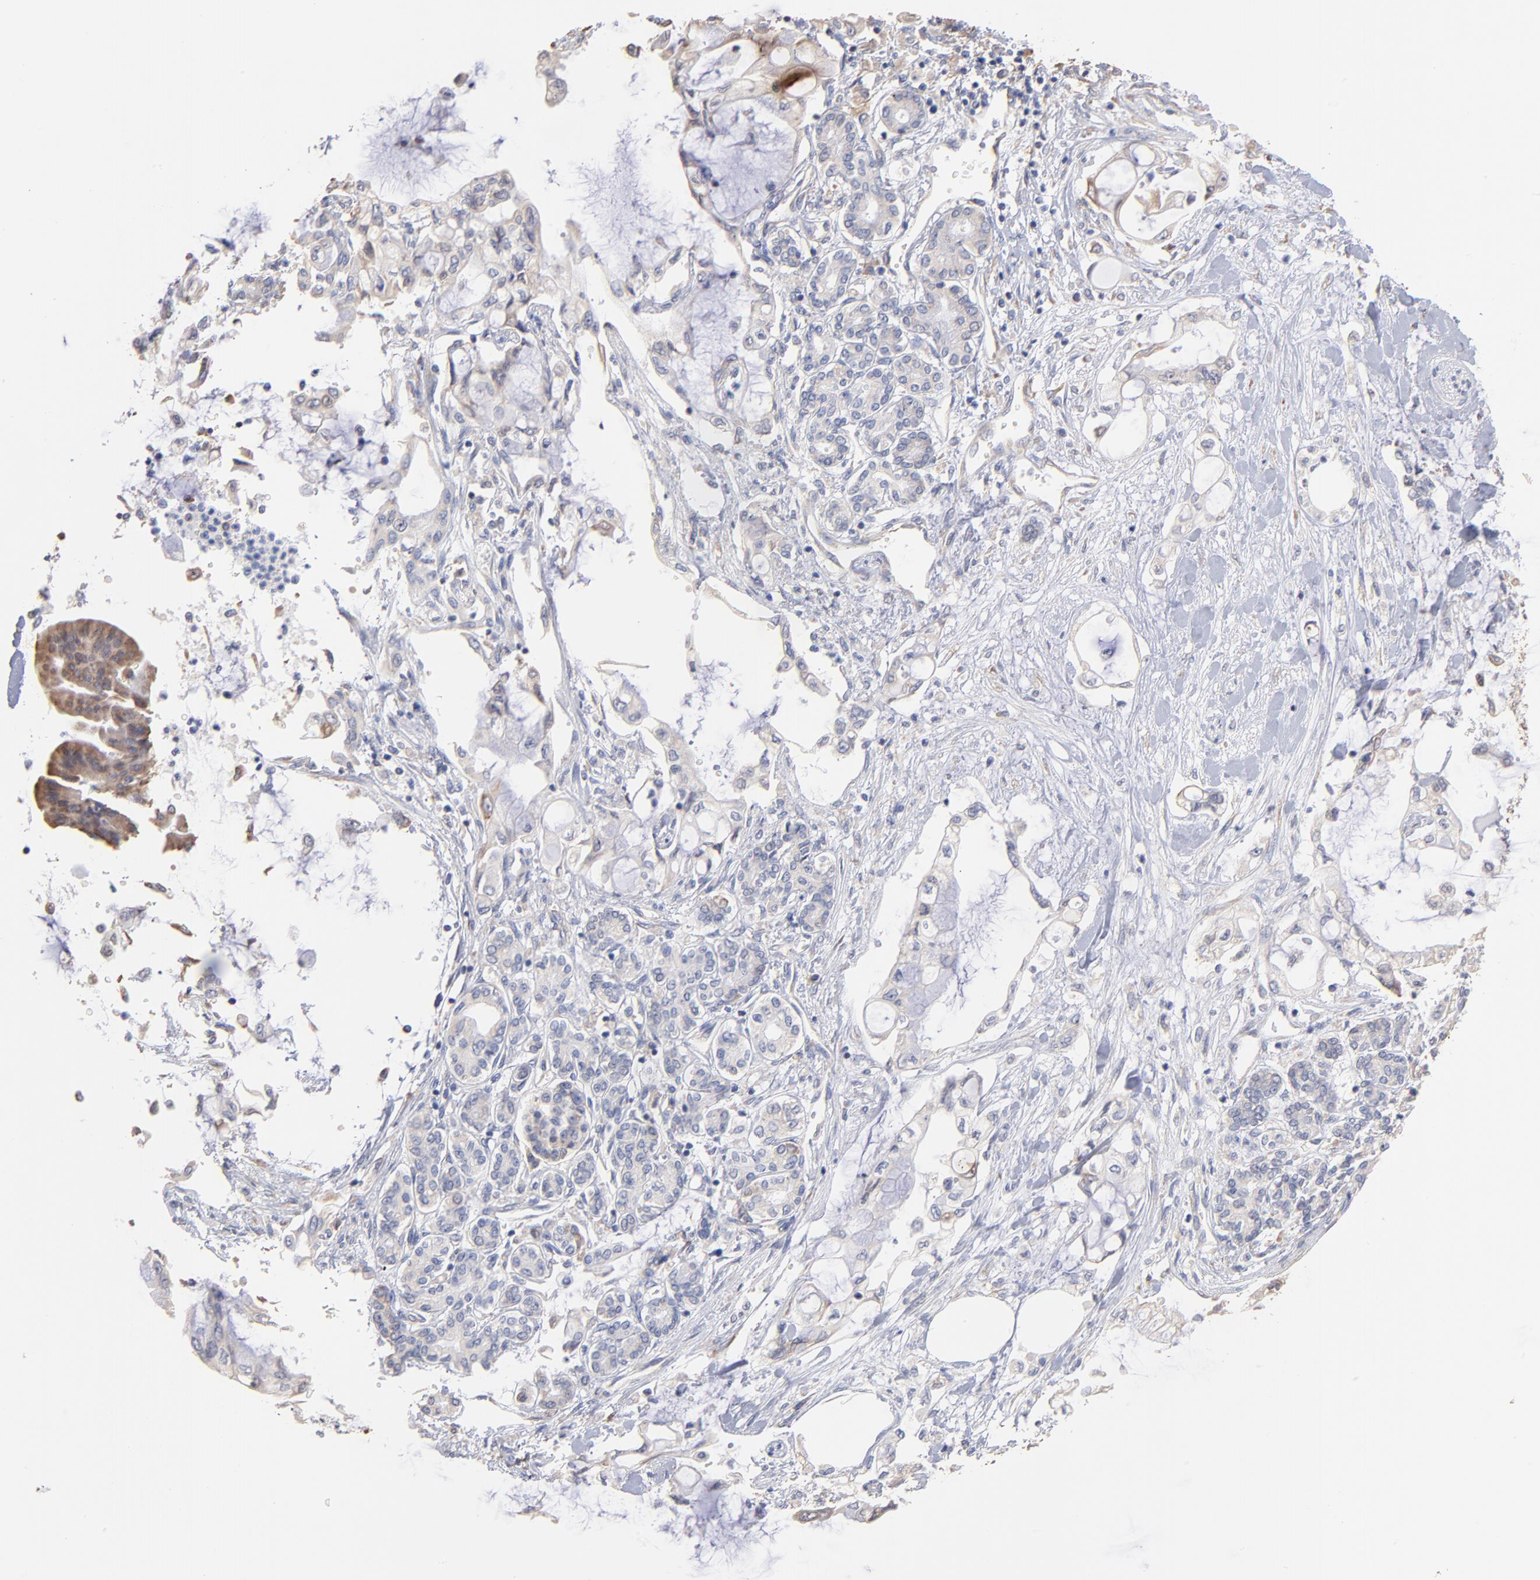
{"staining": {"intensity": "negative", "quantity": "none", "location": "none"}, "tissue": "pancreatic cancer", "cell_type": "Tumor cells", "image_type": "cancer", "snomed": [{"axis": "morphology", "description": "Adenocarcinoma, NOS"}, {"axis": "topography", "description": "Pancreas"}], "caption": "Tumor cells are negative for protein expression in human pancreatic adenocarcinoma.", "gene": "RPL9", "patient": {"sex": "female", "age": 70}}